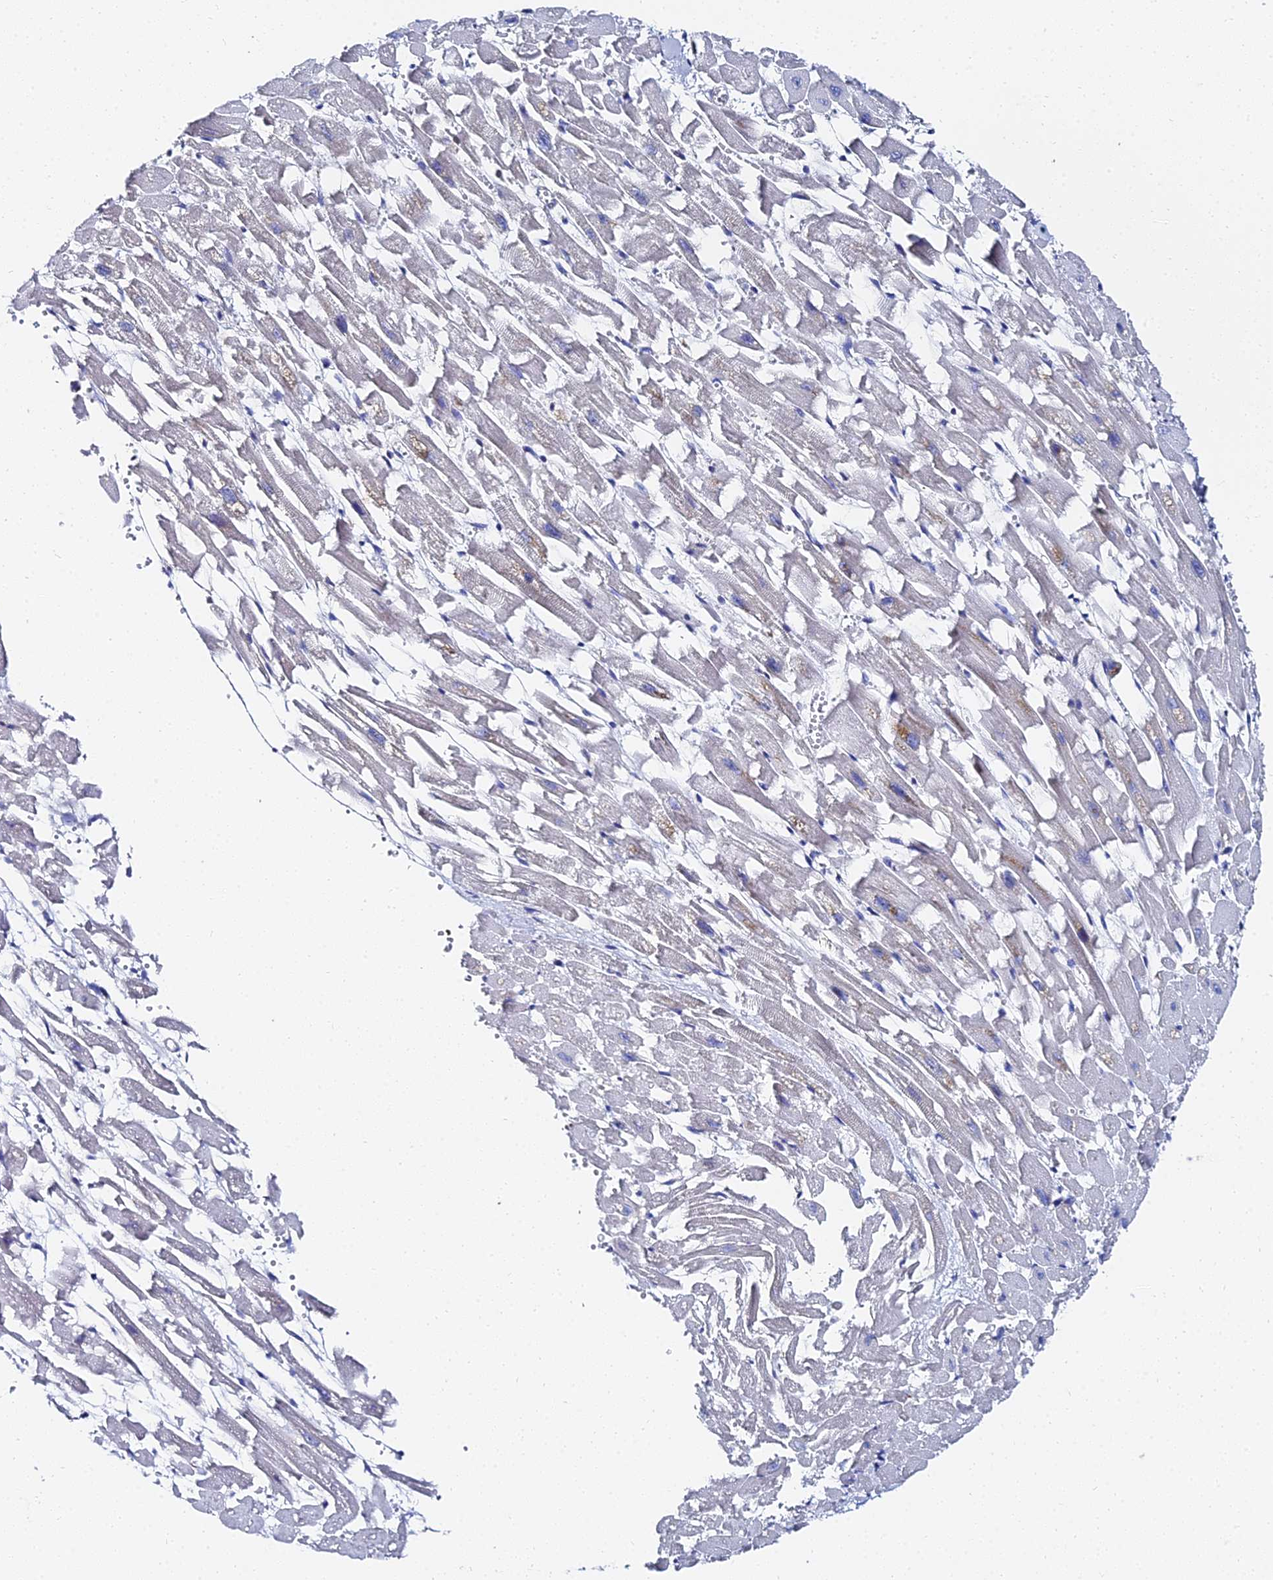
{"staining": {"intensity": "negative", "quantity": "none", "location": "none"}, "tissue": "heart muscle", "cell_type": "Cardiomyocytes", "image_type": "normal", "snomed": [{"axis": "morphology", "description": "Normal tissue, NOS"}, {"axis": "topography", "description": "Heart"}], "caption": "High magnification brightfield microscopy of normal heart muscle stained with DAB (3,3'-diaminobenzidine) (brown) and counterstained with hematoxylin (blue): cardiomyocytes show no significant staining. The staining is performed using DAB brown chromogen with nuclei counter-stained in using hematoxylin.", "gene": "PTTG1", "patient": {"sex": "female", "age": 64}}